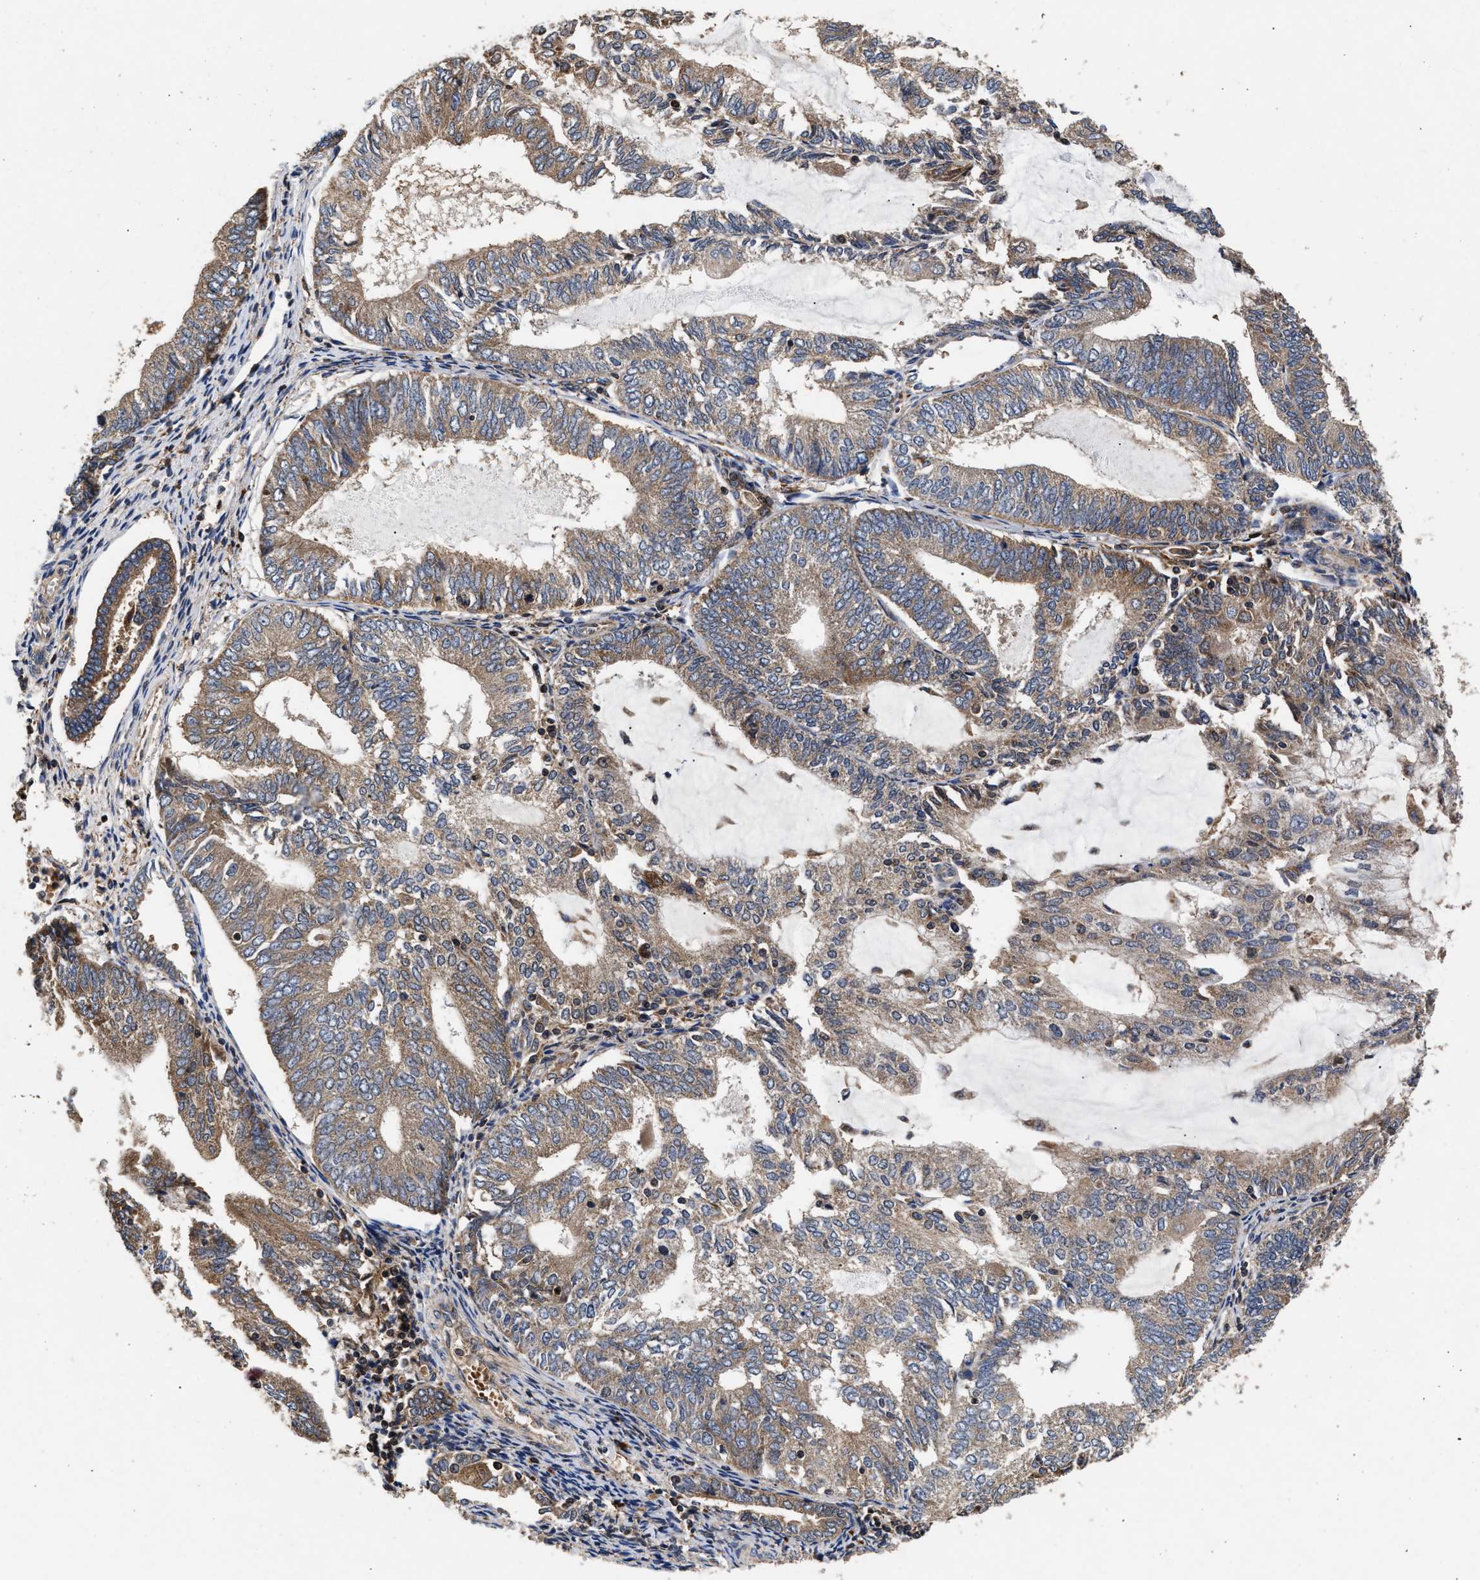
{"staining": {"intensity": "weak", "quantity": ">75%", "location": "cytoplasmic/membranous"}, "tissue": "endometrial cancer", "cell_type": "Tumor cells", "image_type": "cancer", "snomed": [{"axis": "morphology", "description": "Adenocarcinoma, NOS"}, {"axis": "topography", "description": "Endometrium"}], "caption": "Immunohistochemistry (IHC) (DAB) staining of endometrial adenocarcinoma demonstrates weak cytoplasmic/membranous protein expression in approximately >75% of tumor cells.", "gene": "NFKB2", "patient": {"sex": "female", "age": 81}}